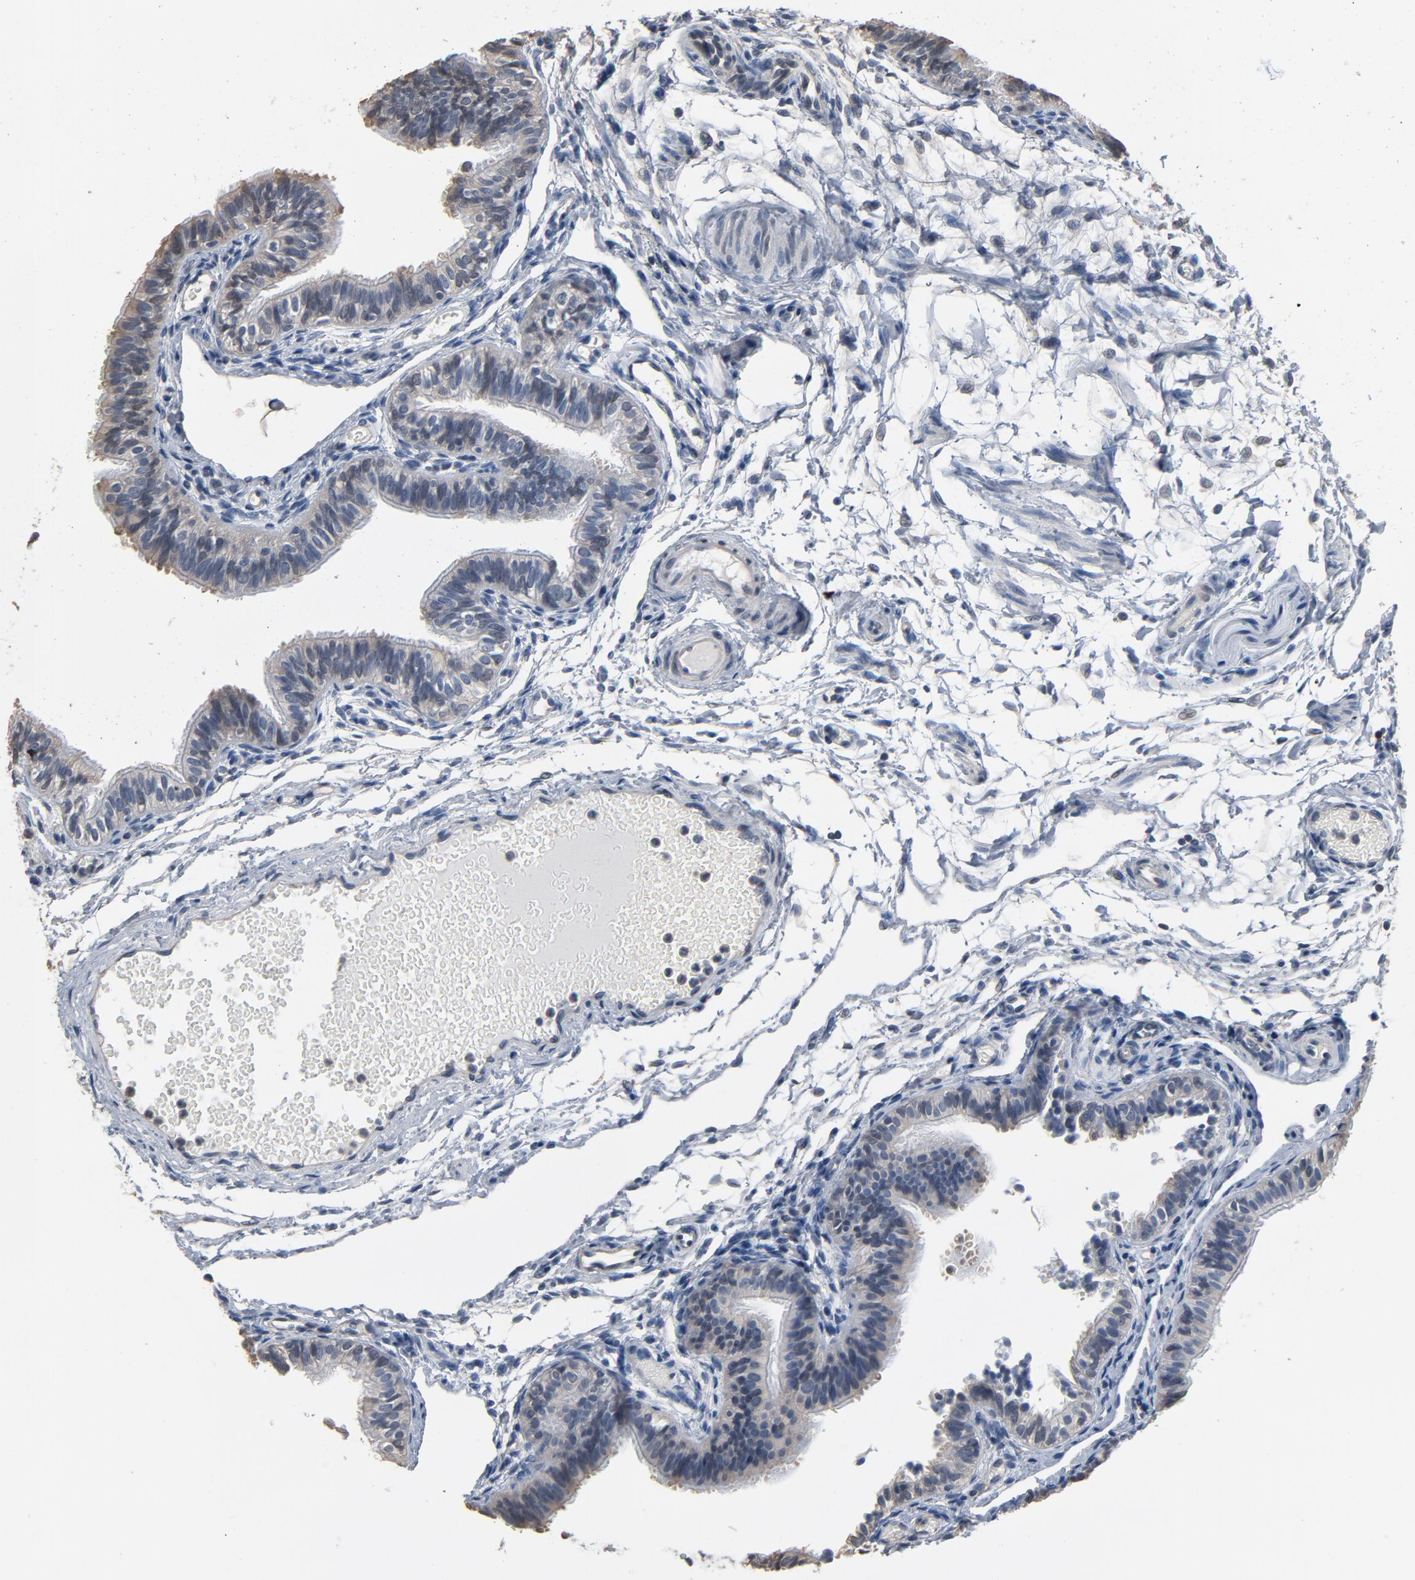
{"staining": {"intensity": "weak", "quantity": "25%-75%", "location": "cytoplasmic/membranous"}, "tissue": "fallopian tube", "cell_type": "Glandular cells", "image_type": "normal", "snomed": [{"axis": "morphology", "description": "Normal tissue, NOS"}, {"axis": "morphology", "description": "Dermoid, NOS"}, {"axis": "topography", "description": "Fallopian tube"}], "caption": "Approximately 25%-75% of glandular cells in benign human fallopian tube show weak cytoplasmic/membranous protein staining as visualized by brown immunohistochemical staining.", "gene": "SOX6", "patient": {"sex": "female", "age": 33}}